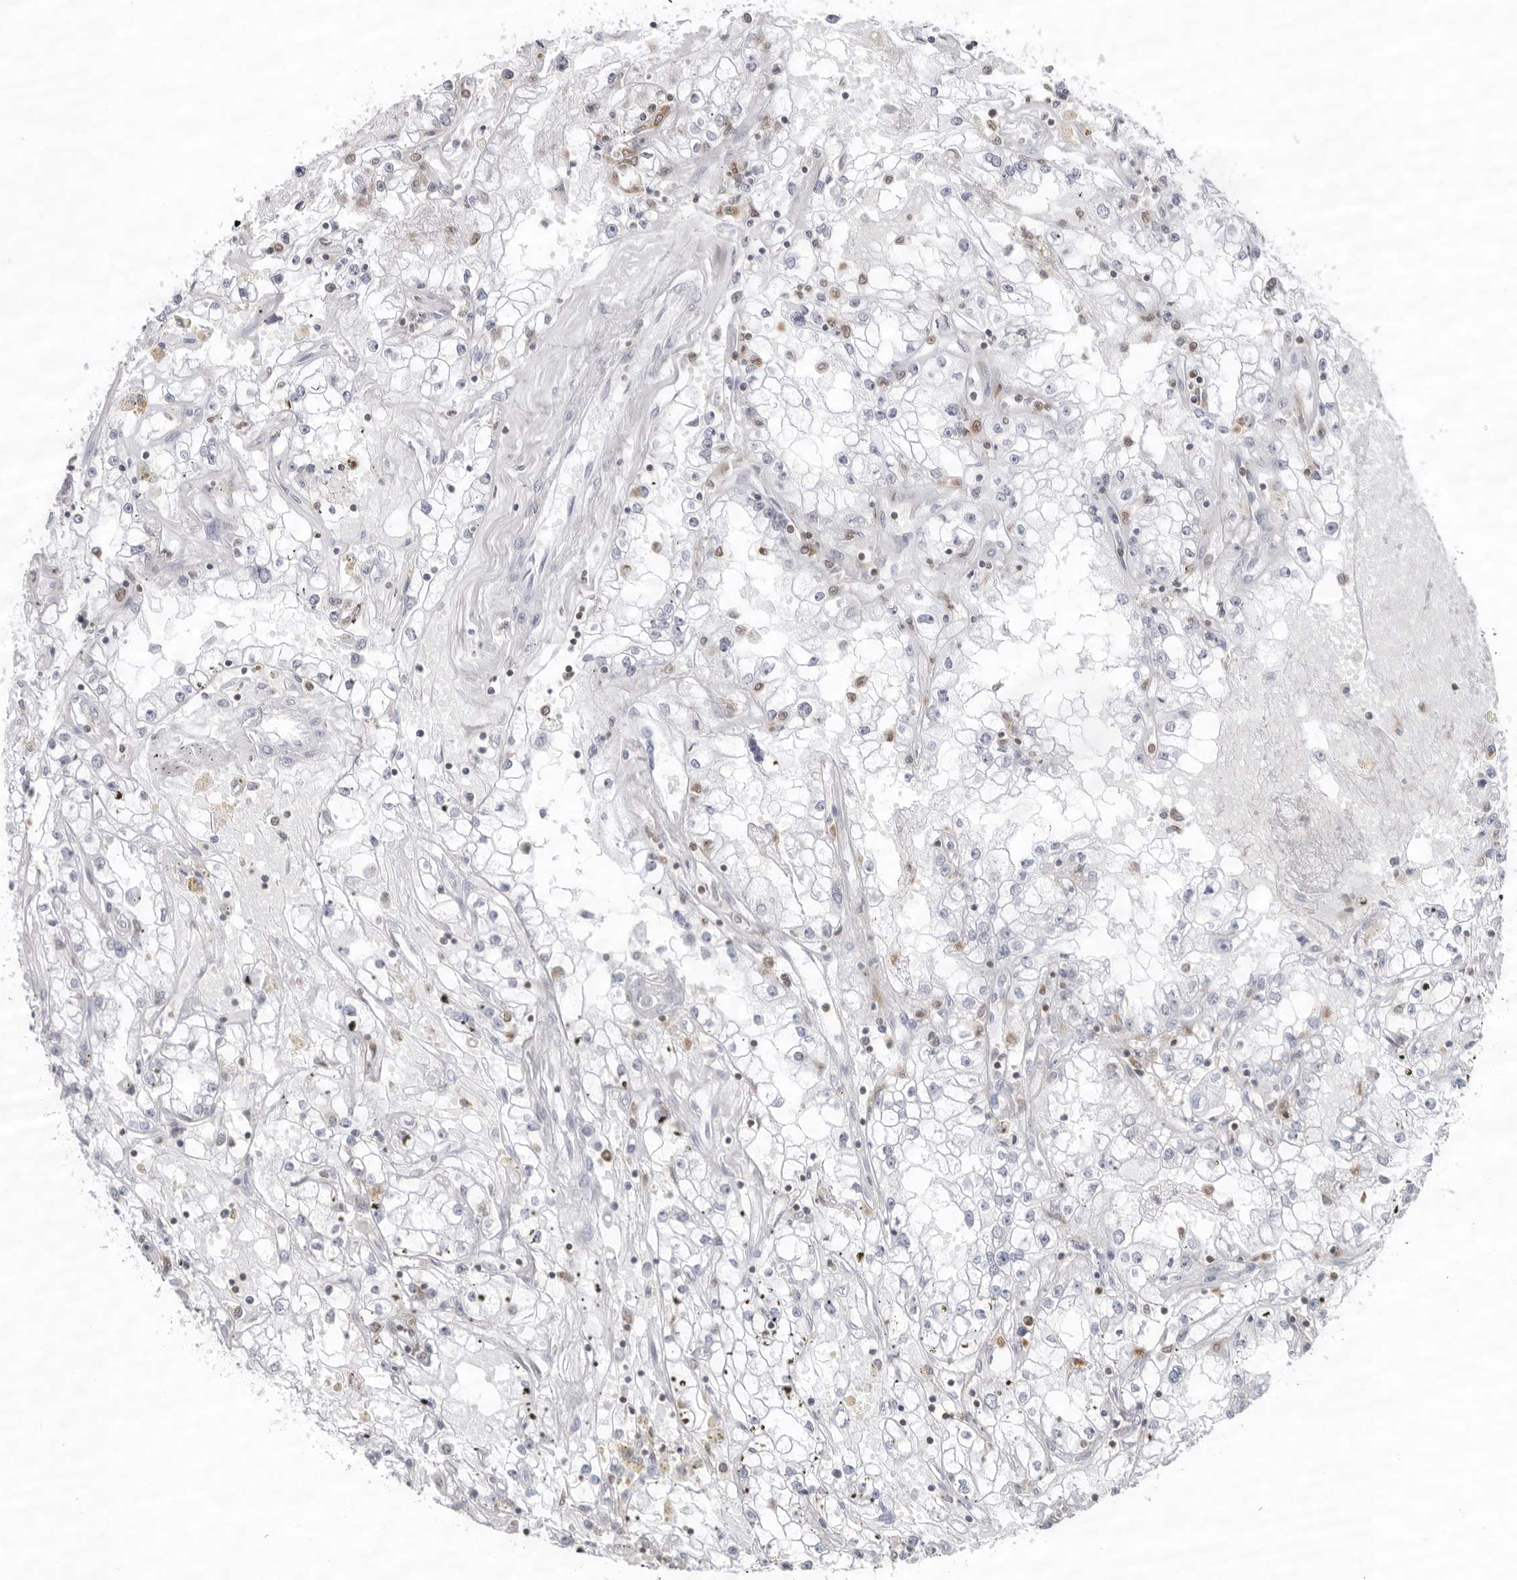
{"staining": {"intensity": "negative", "quantity": "none", "location": "none"}, "tissue": "renal cancer", "cell_type": "Tumor cells", "image_type": "cancer", "snomed": [{"axis": "morphology", "description": "Adenocarcinoma, NOS"}, {"axis": "topography", "description": "Kidney"}], "caption": "Tumor cells show no significant positivity in renal adenocarcinoma.", "gene": "FMNL1", "patient": {"sex": "male", "age": 56}}